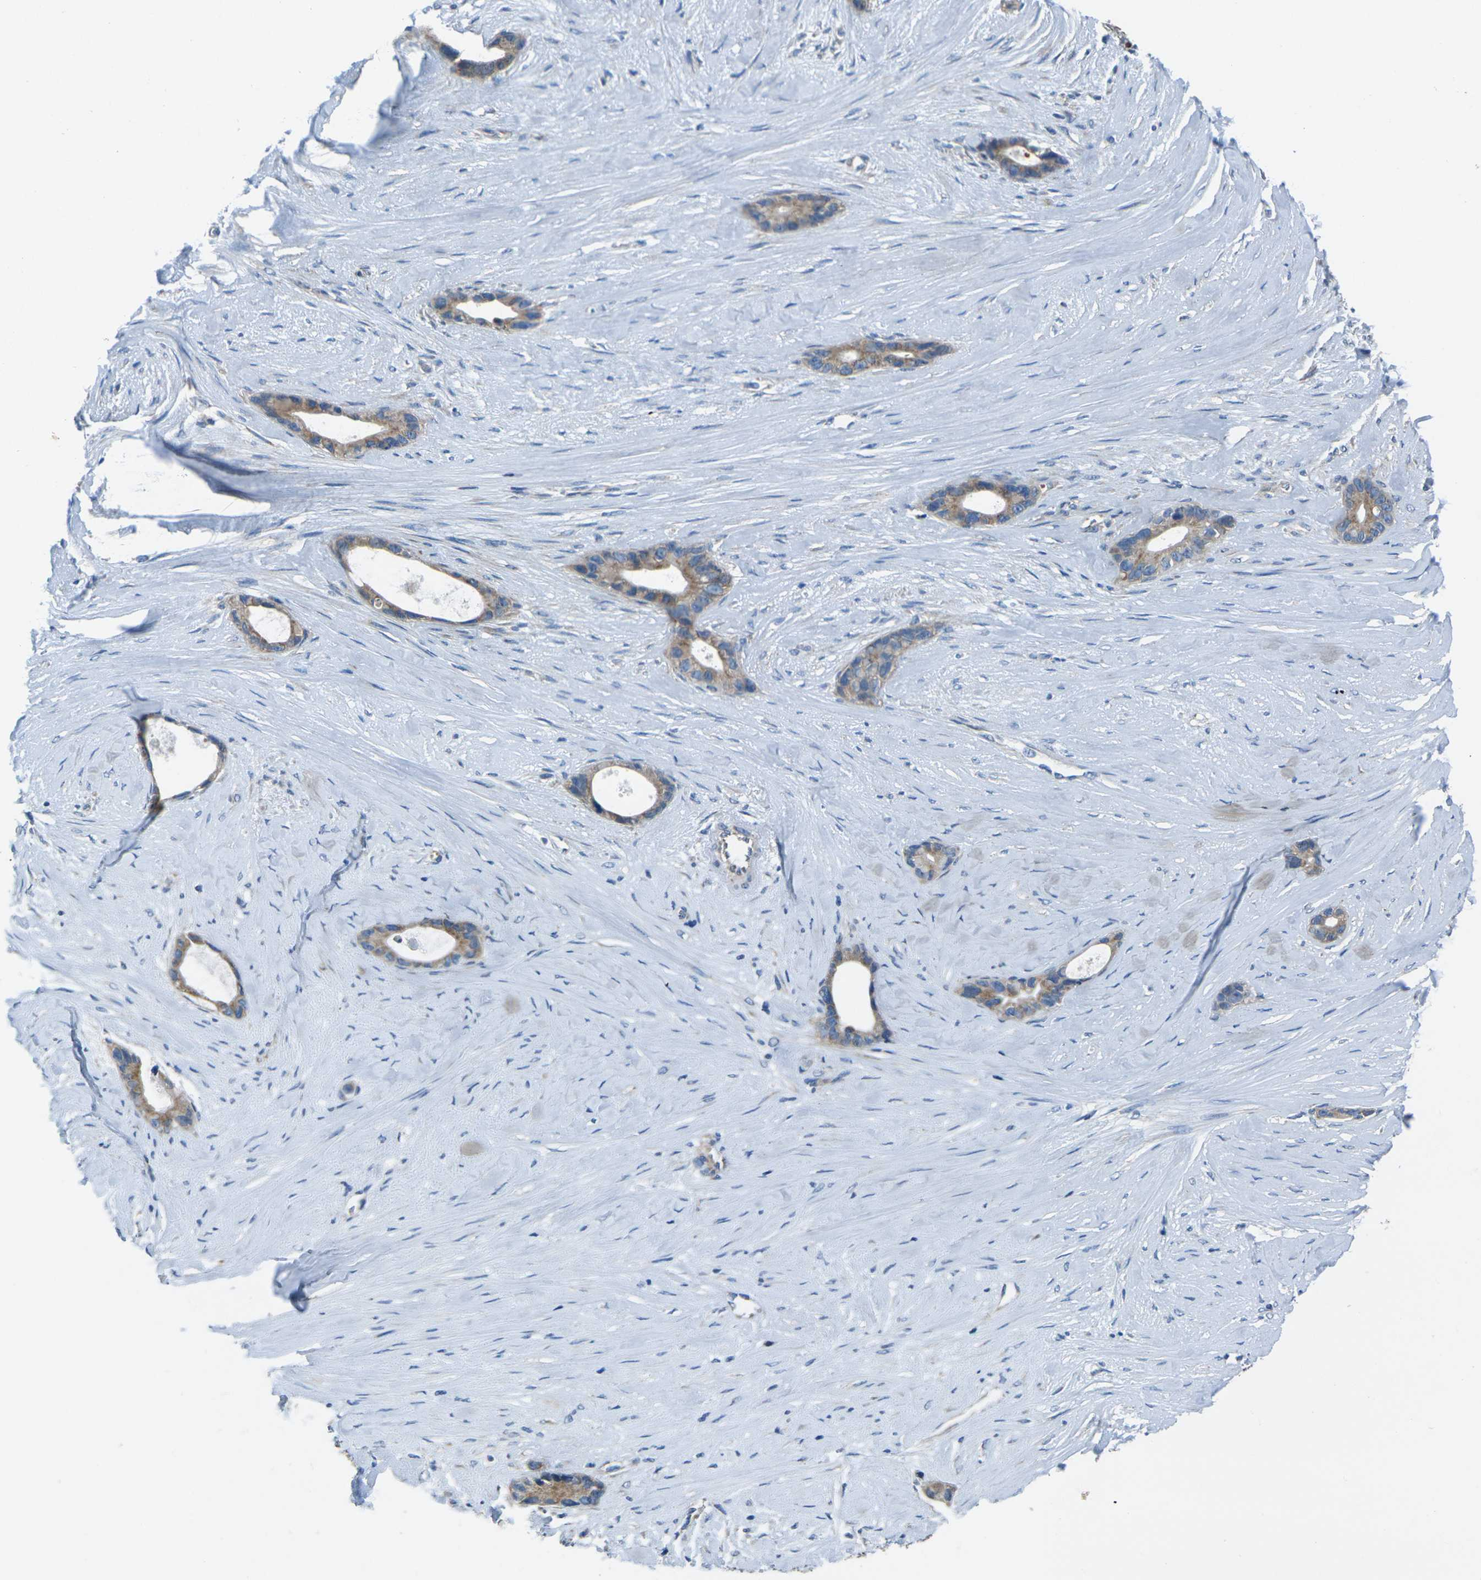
{"staining": {"intensity": "weak", "quantity": ">75%", "location": "cytoplasmic/membranous"}, "tissue": "liver cancer", "cell_type": "Tumor cells", "image_type": "cancer", "snomed": [{"axis": "morphology", "description": "Cholangiocarcinoma"}, {"axis": "topography", "description": "Liver"}], "caption": "Immunohistochemistry (IHC) staining of liver cholangiocarcinoma, which shows low levels of weak cytoplasmic/membranous staining in approximately >75% of tumor cells indicating weak cytoplasmic/membranous protein positivity. The staining was performed using DAB (3,3'-diaminobenzidine) (brown) for protein detection and nuclei were counterstained in hematoxylin (blue).", "gene": "TMEM120B", "patient": {"sex": "female", "age": 55}}